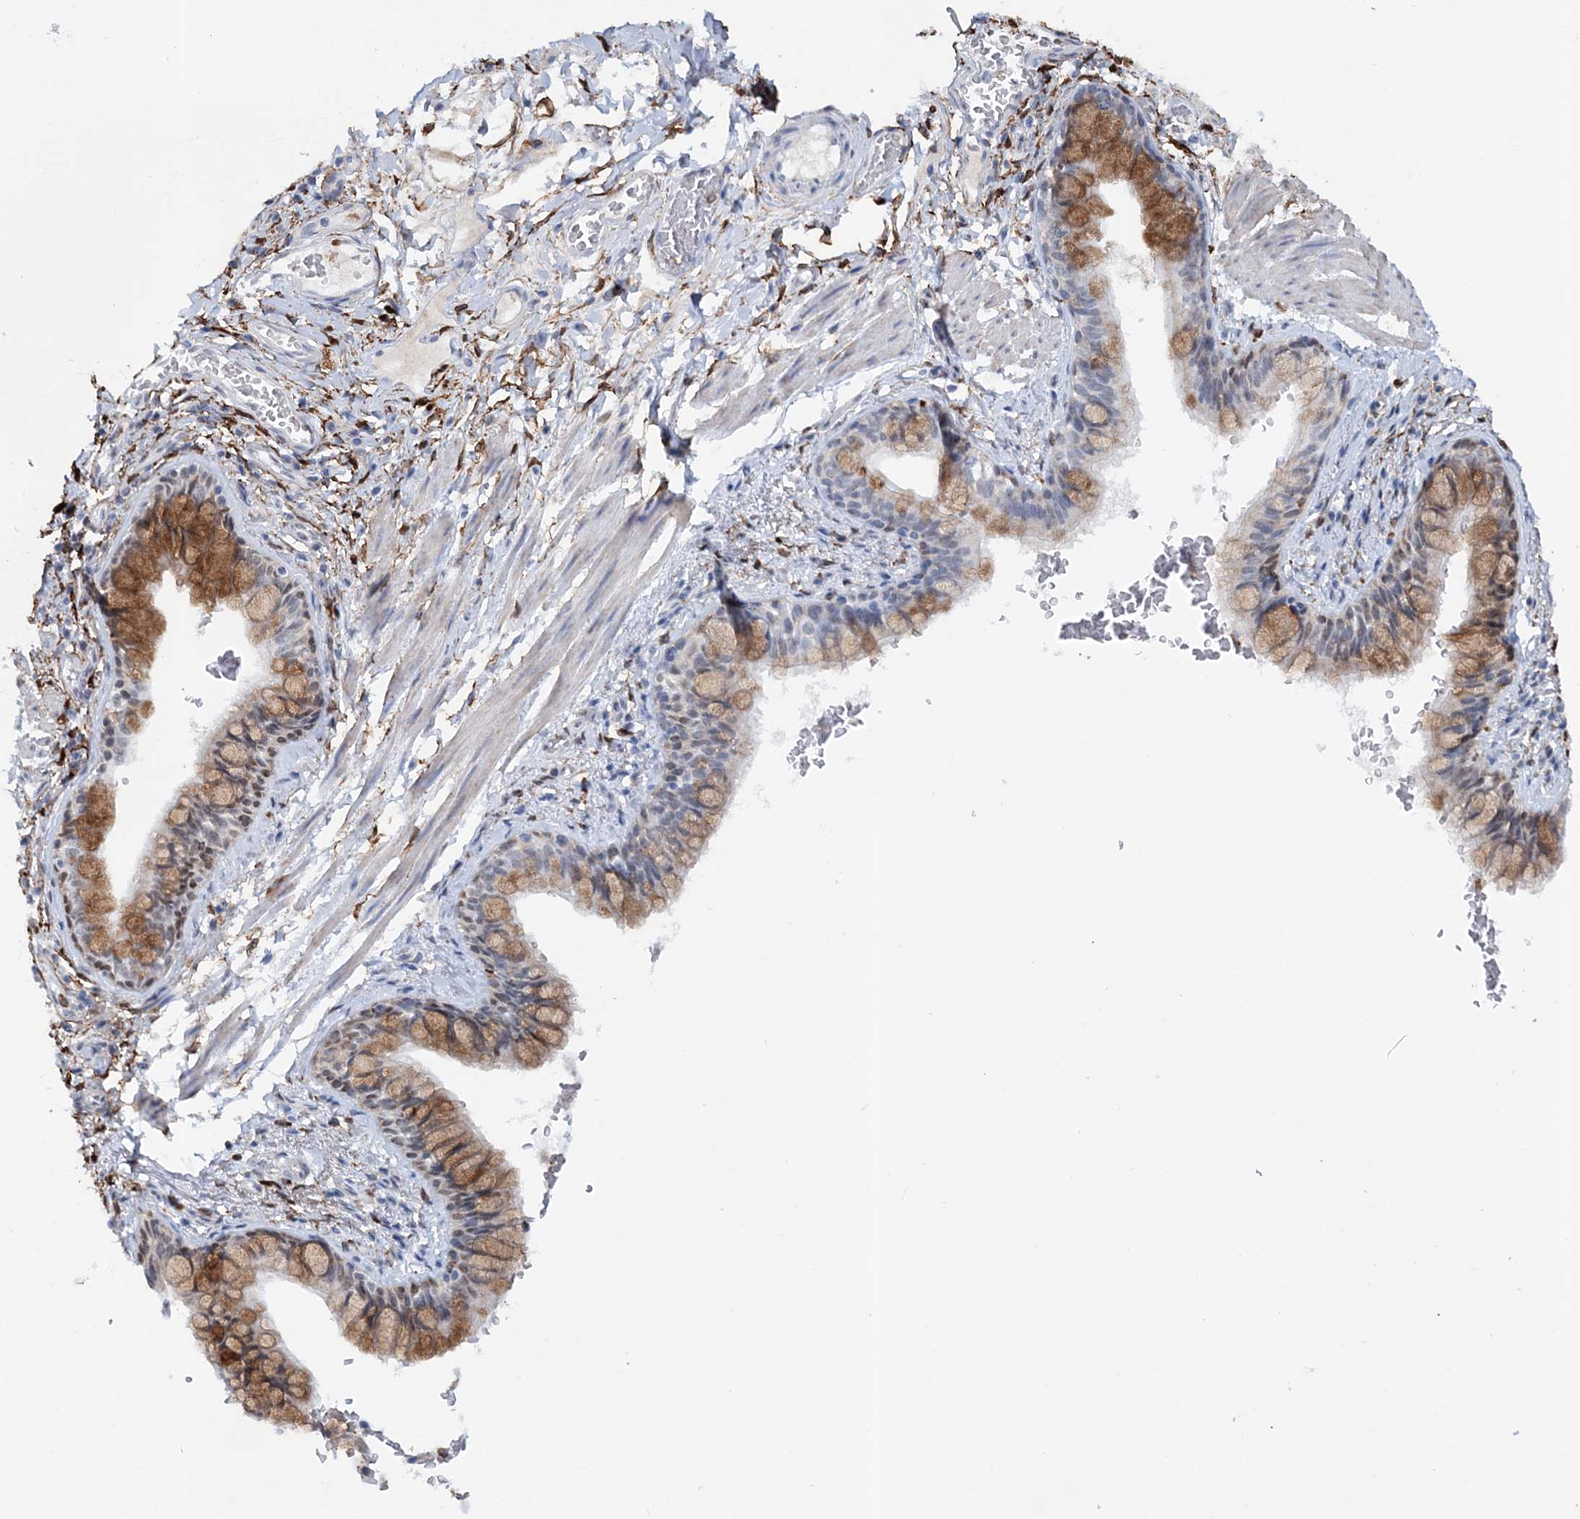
{"staining": {"intensity": "moderate", "quantity": ">75%", "location": "cytoplasmic/membranous,nuclear"}, "tissue": "bronchus", "cell_type": "Respiratory epithelial cells", "image_type": "normal", "snomed": [{"axis": "morphology", "description": "Normal tissue, NOS"}, {"axis": "topography", "description": "Cartilage tissue"}, {"axis": "topography", "description": "Bronchus"}], "caption": "IHC micrograph of unremarkable bronchus stained for a protein (brown), which reveals medium levels of moderate cytoplasmic/membranous,nuclear staining in about >75% of respiratory epithelial cells.", "gene": "ASCL4", "patient": {"sex": "female", "age": 36}}